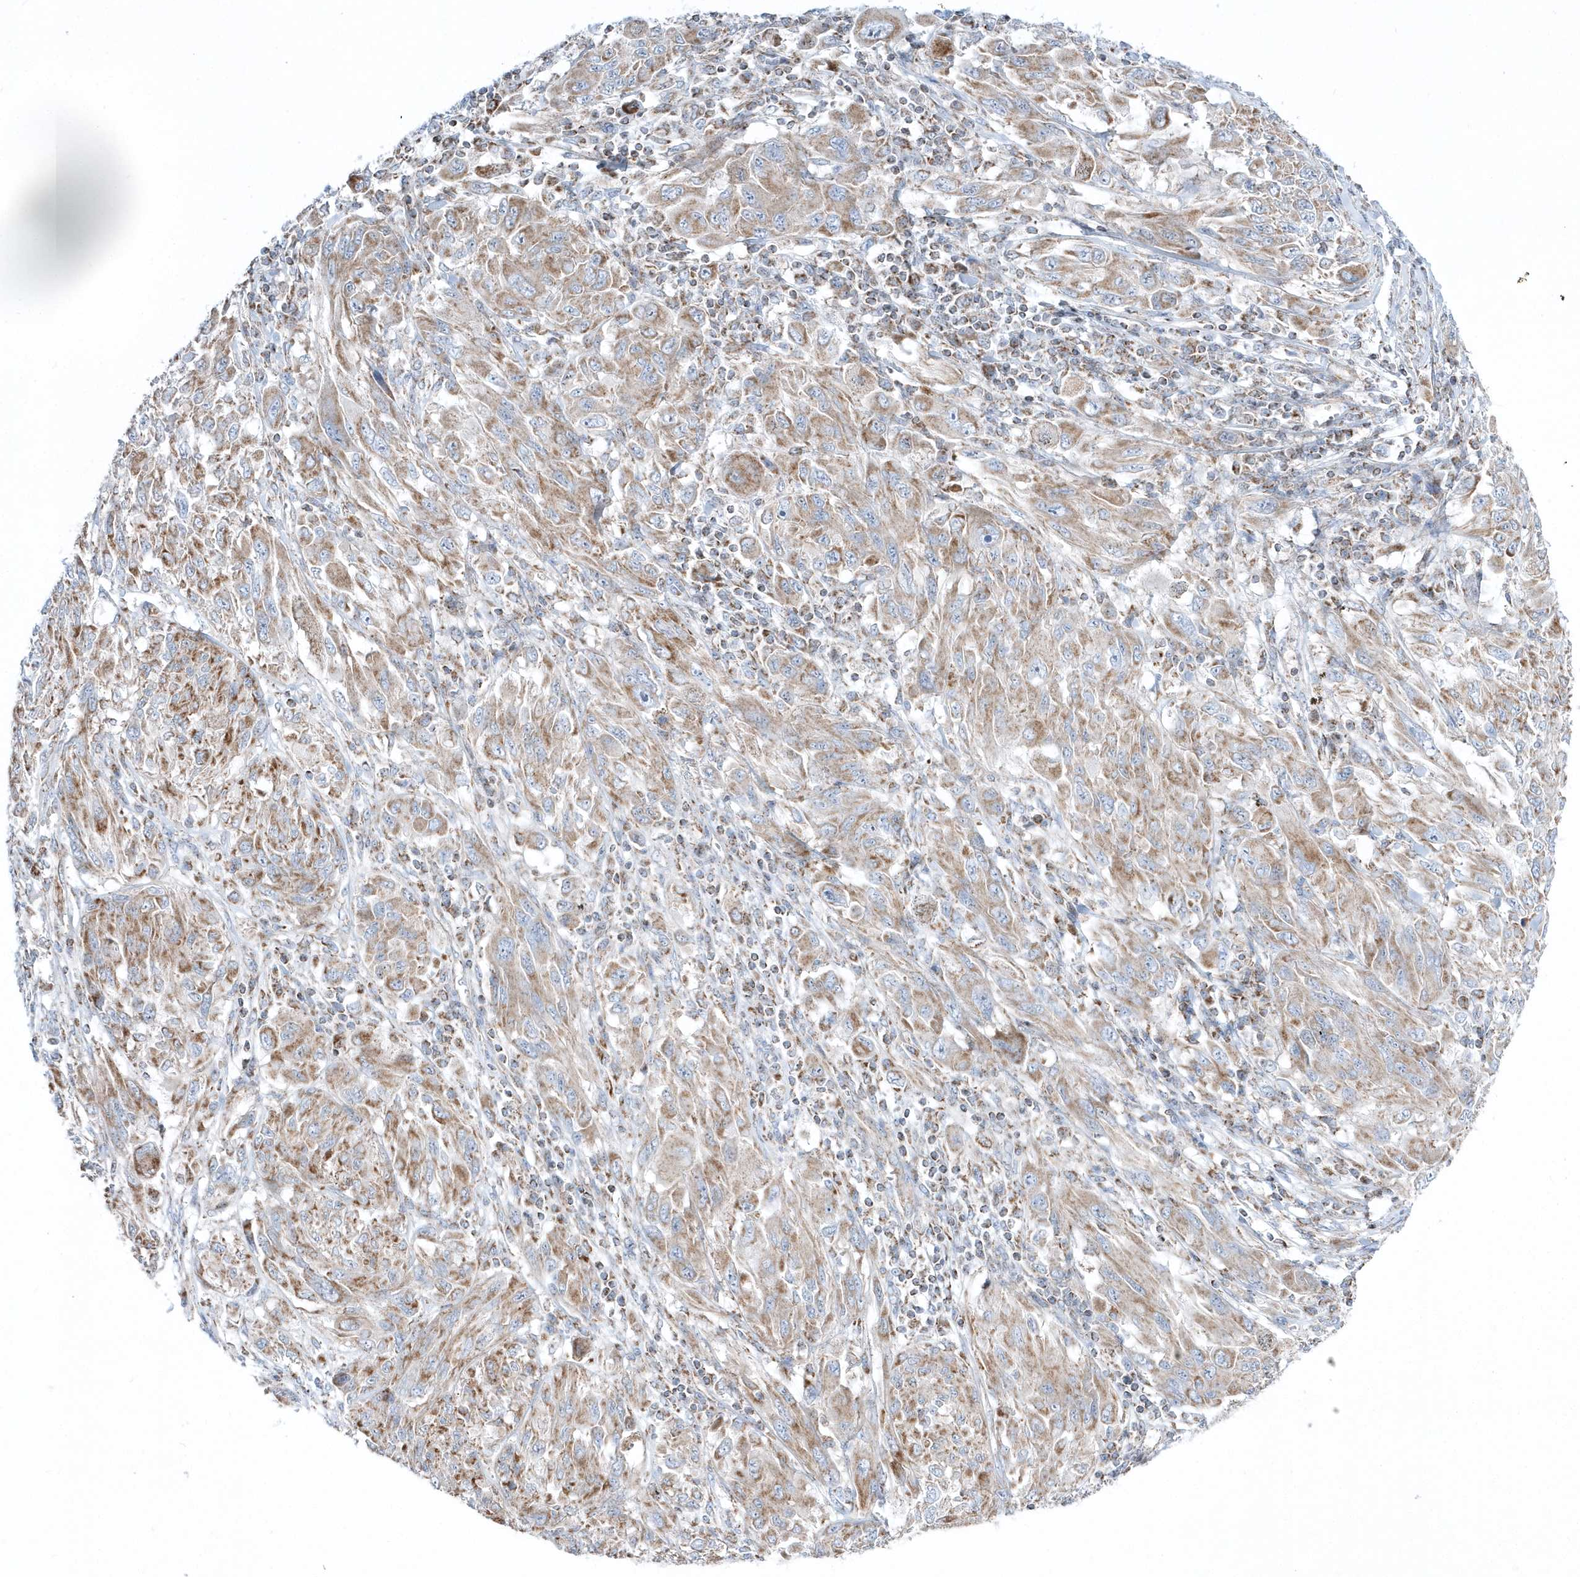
{"staining": {"intensity": "moderate", "quantity": ">75%", "location": "cytoplasmic/membranous"}, "tissue": "melanoma", "cell_type": "Tumor cells", "image_type": "cancer", "snomed": [{"axis": "morphology", "description": "Malignant melanoma, NOS"}, {"axis": "topography", "description": "Skin"}], "caption": "Melanoma was stained to show a protein in brown. There is medium levels of moderate cytoplasmic/membranous expression in approximately >75% of tumor cells.", "gene": "OPA1", "patient": {"sex": "female", "age": 91}}